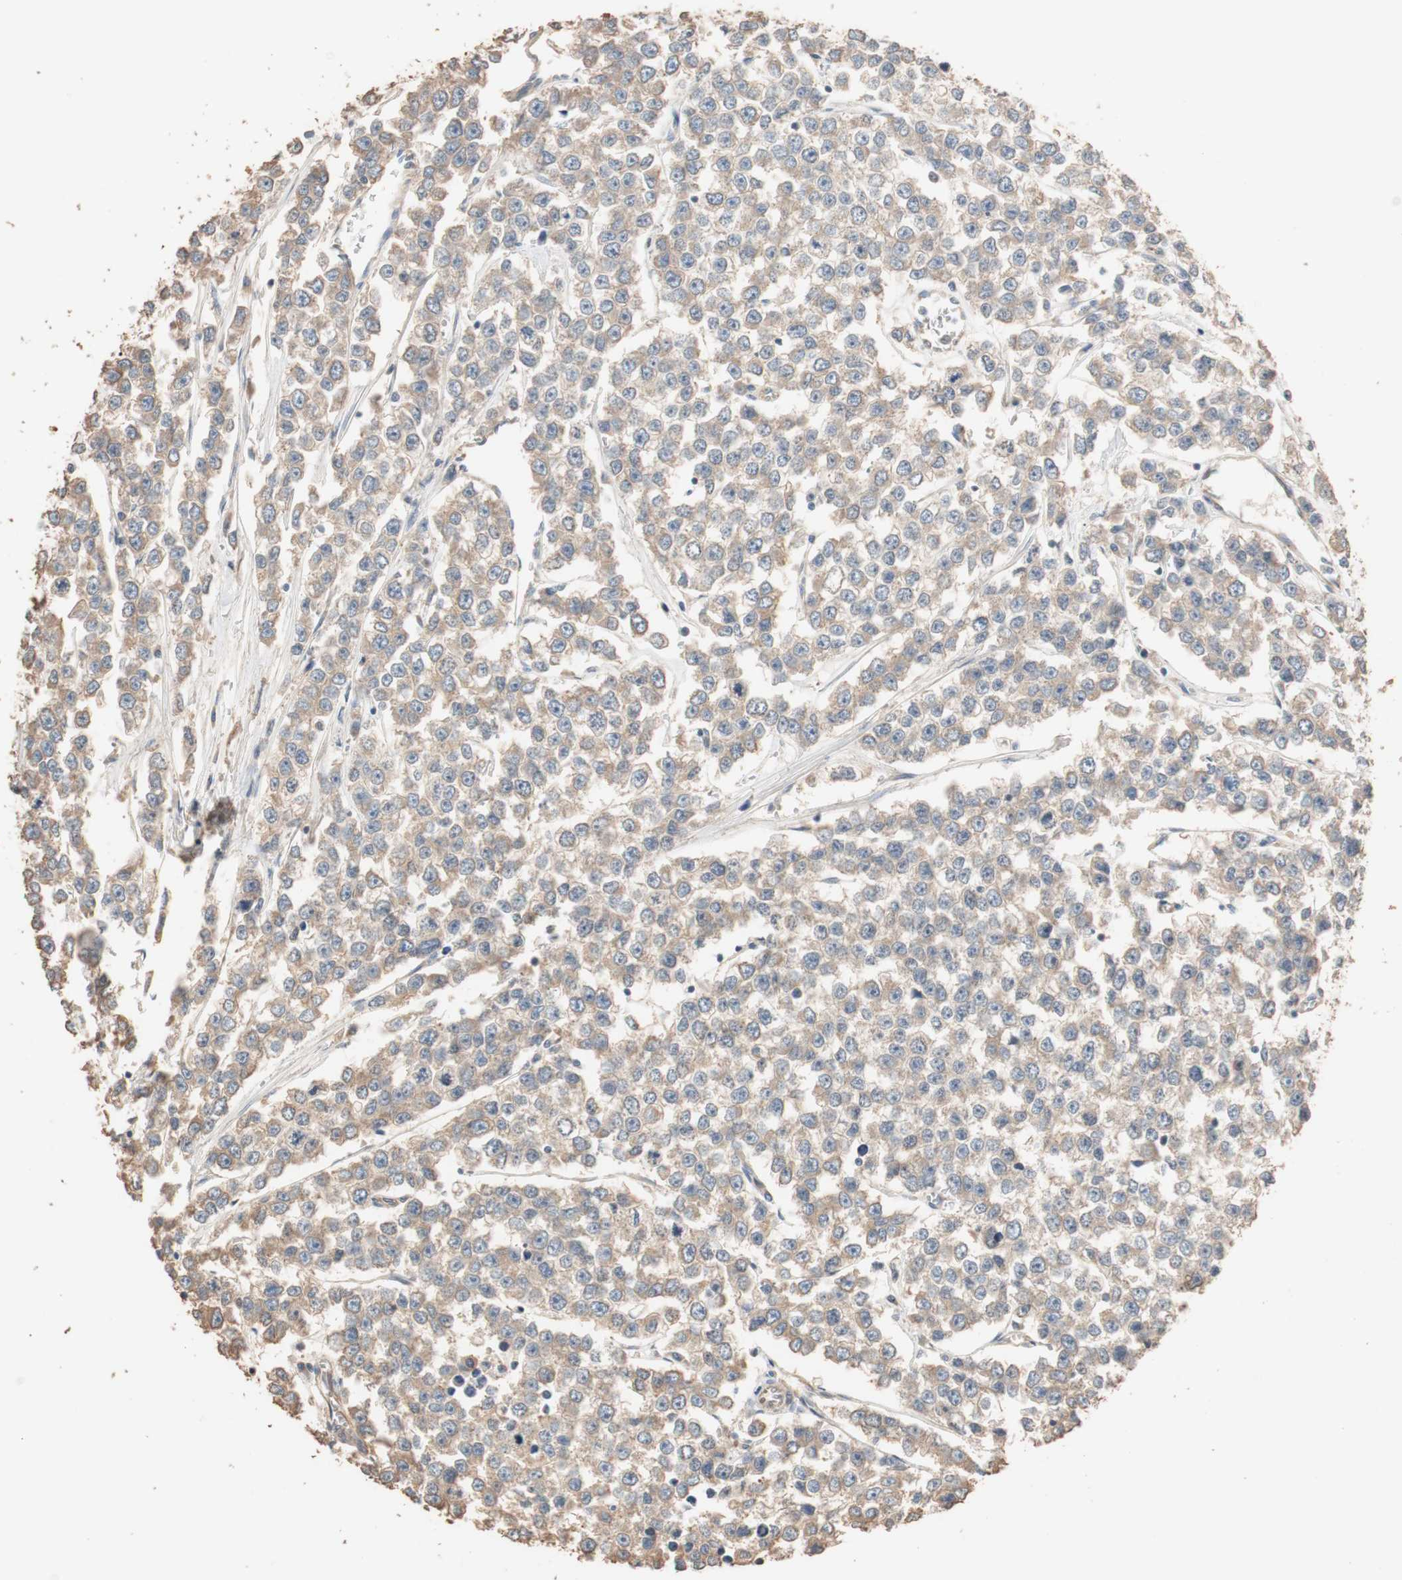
{"staining": {"intensity": "moderate", "quantity": ">75%", "location": "cytoplasmic/membranous"}, "tissue": "testis cancer", "cell_type": "Tumor cells", "image_type": "cancer", "snomed": [{"axis": "morphology", "description": "Seminoma, NOS"}, {"axis": "morphology", "description": "Carcinoma, Embryonal, NOS"}, {"axis": "topography", "description": "Testis"}], "caption": "The immunohistochemical stain shows moderate cytoplasmic/membranous positivity in tumor cells of testis cancer tissue.", "gene": "TUBB", "patient": {"sex": "male", "age": 52}}